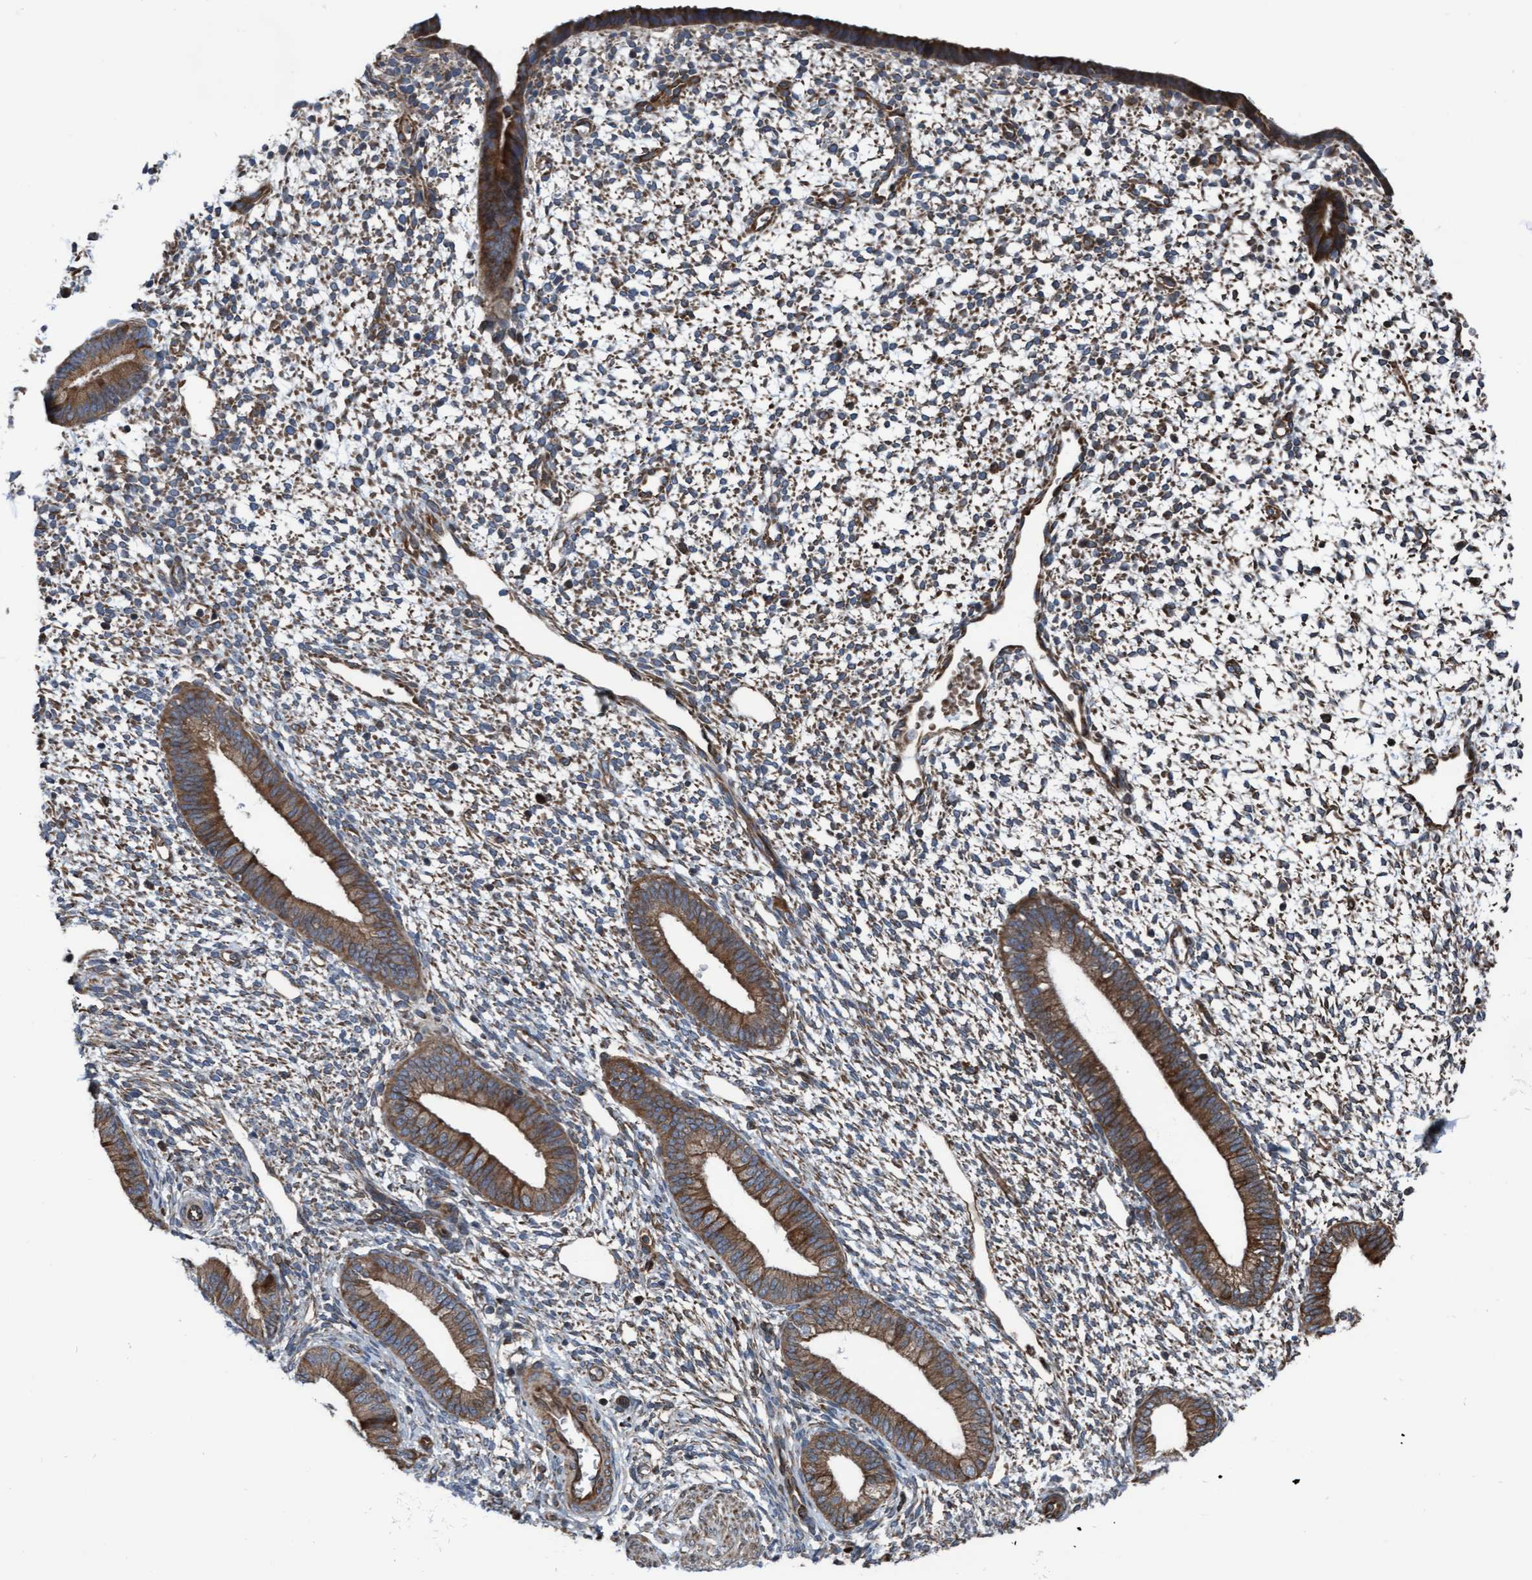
{"staining": {"intensity": "moderate", "quantity": ">75%", "location": "cytoplasmic/membranous"}, "tissue": "endometrium", "cell_type": "Cells in endometrial stroma", "image_type": "normal", "snomed": [{"axis": "morphology", "description": "Normal tissue, NOS"}, {"axis": "topography", "description": "Endometrium"}], "caption": "A brown stain labels moderate cytoplasmic/membranous expression of a protein in cells in endometrial stroma of benign endometrium.", "gene": "RAP1GAP2", "patient": {"sex": "female", "age": 46}}